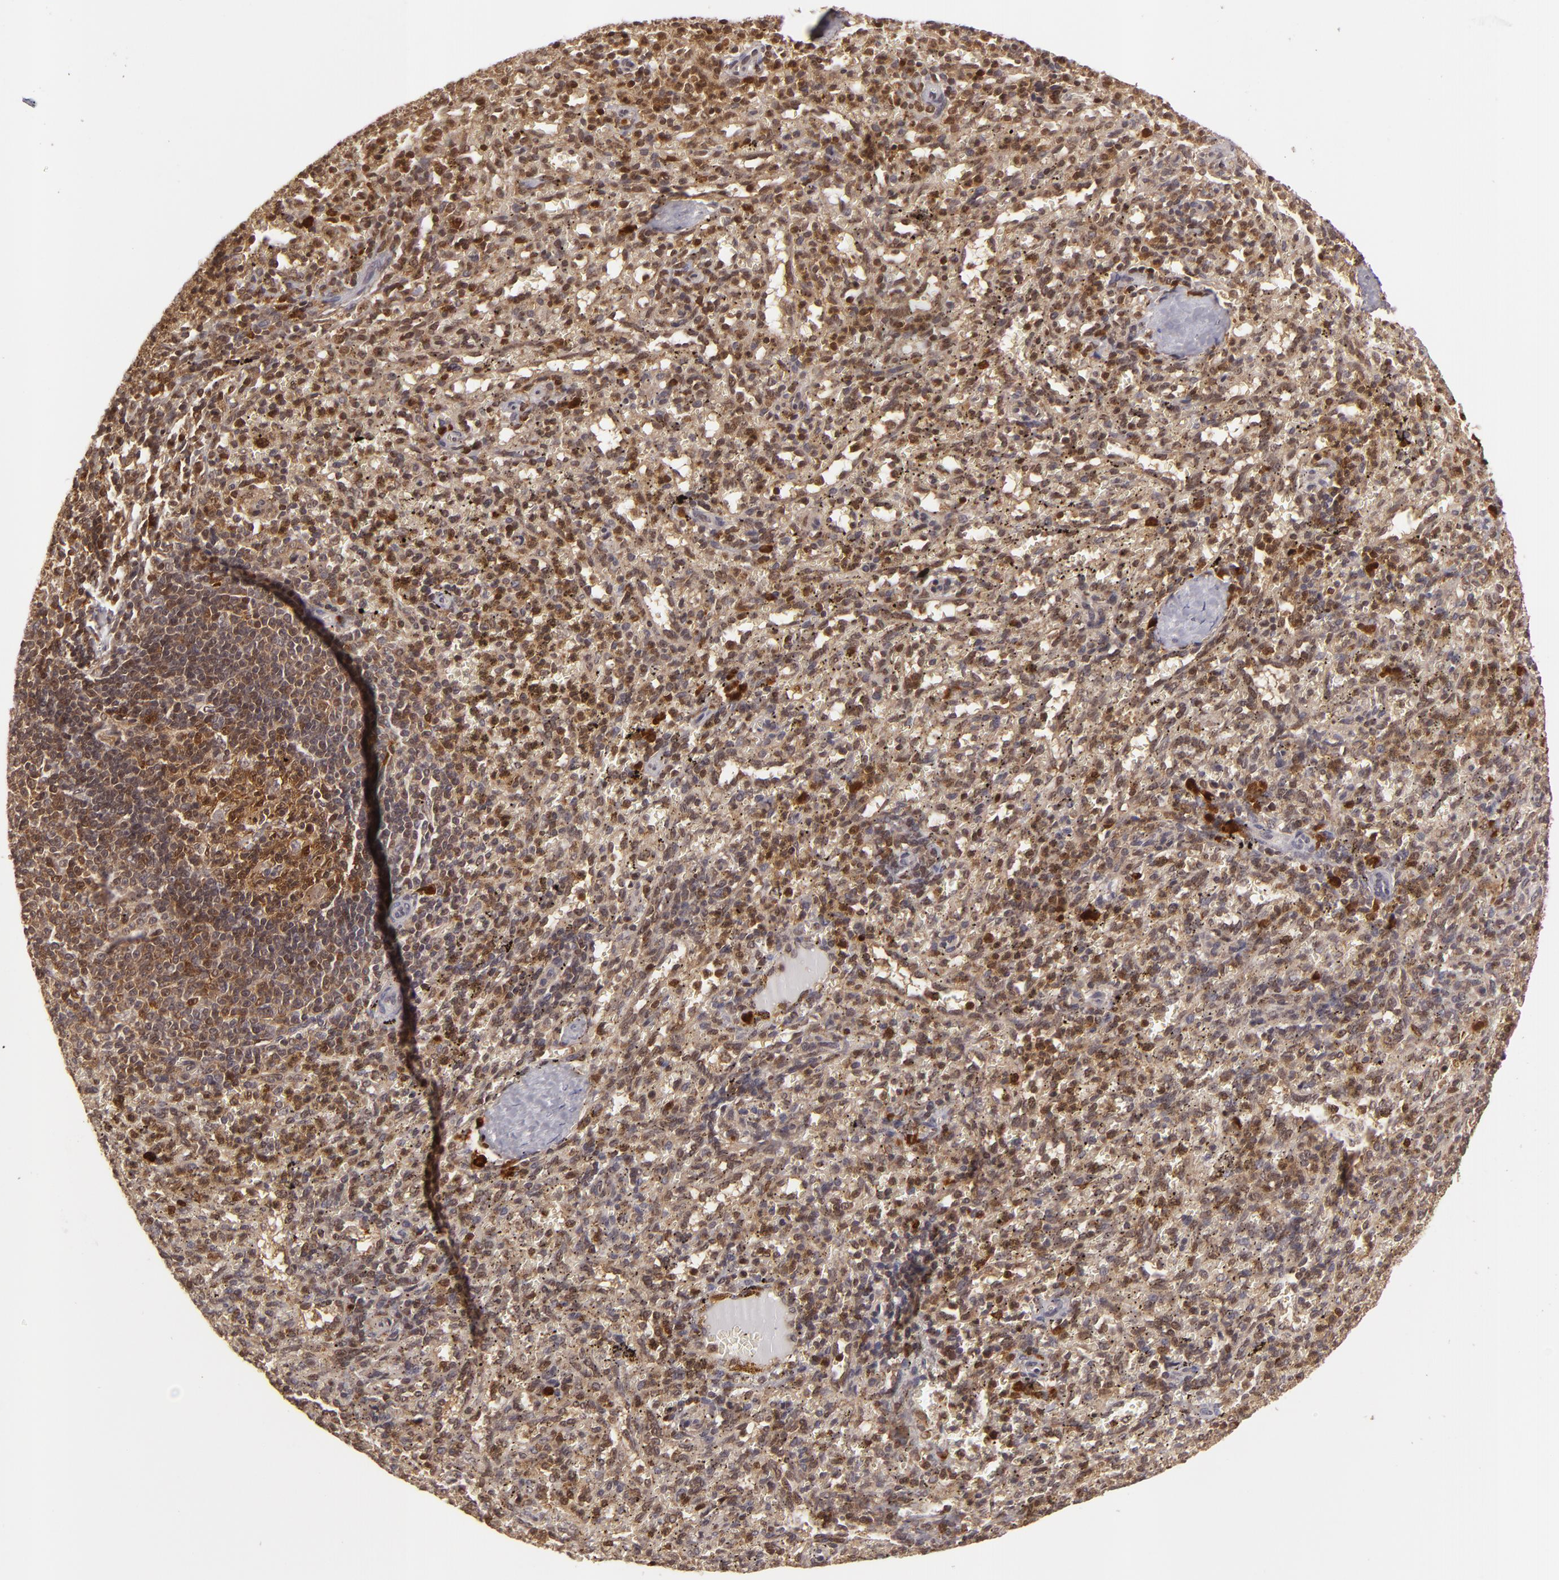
{"staining": {"intensity": "strong", "quantity": ">75%", "location": "cytoplasmic/membranous,nuclear"}, "tissue": "spleen", "cell_type": "Cells in red pulp", "image_type": "normal", "snomed": [{"axis": "morphology", "description": "Normal tissue, NOS"}, {"axis": "topography", "description": "Spleen"}], "caption": "The histopathology image demonstrates immunohistochemical staining of unremarkable spleen. There is strong cytoplasmic/membranous,nuclear expression is appreciated in approximately >75% of cells in red pulp. (brown staining indicates protein expression, while blue staining denotes nuclei).", "gene": "ZBTB33", "patient": {"sex": "female", "age": 10}}